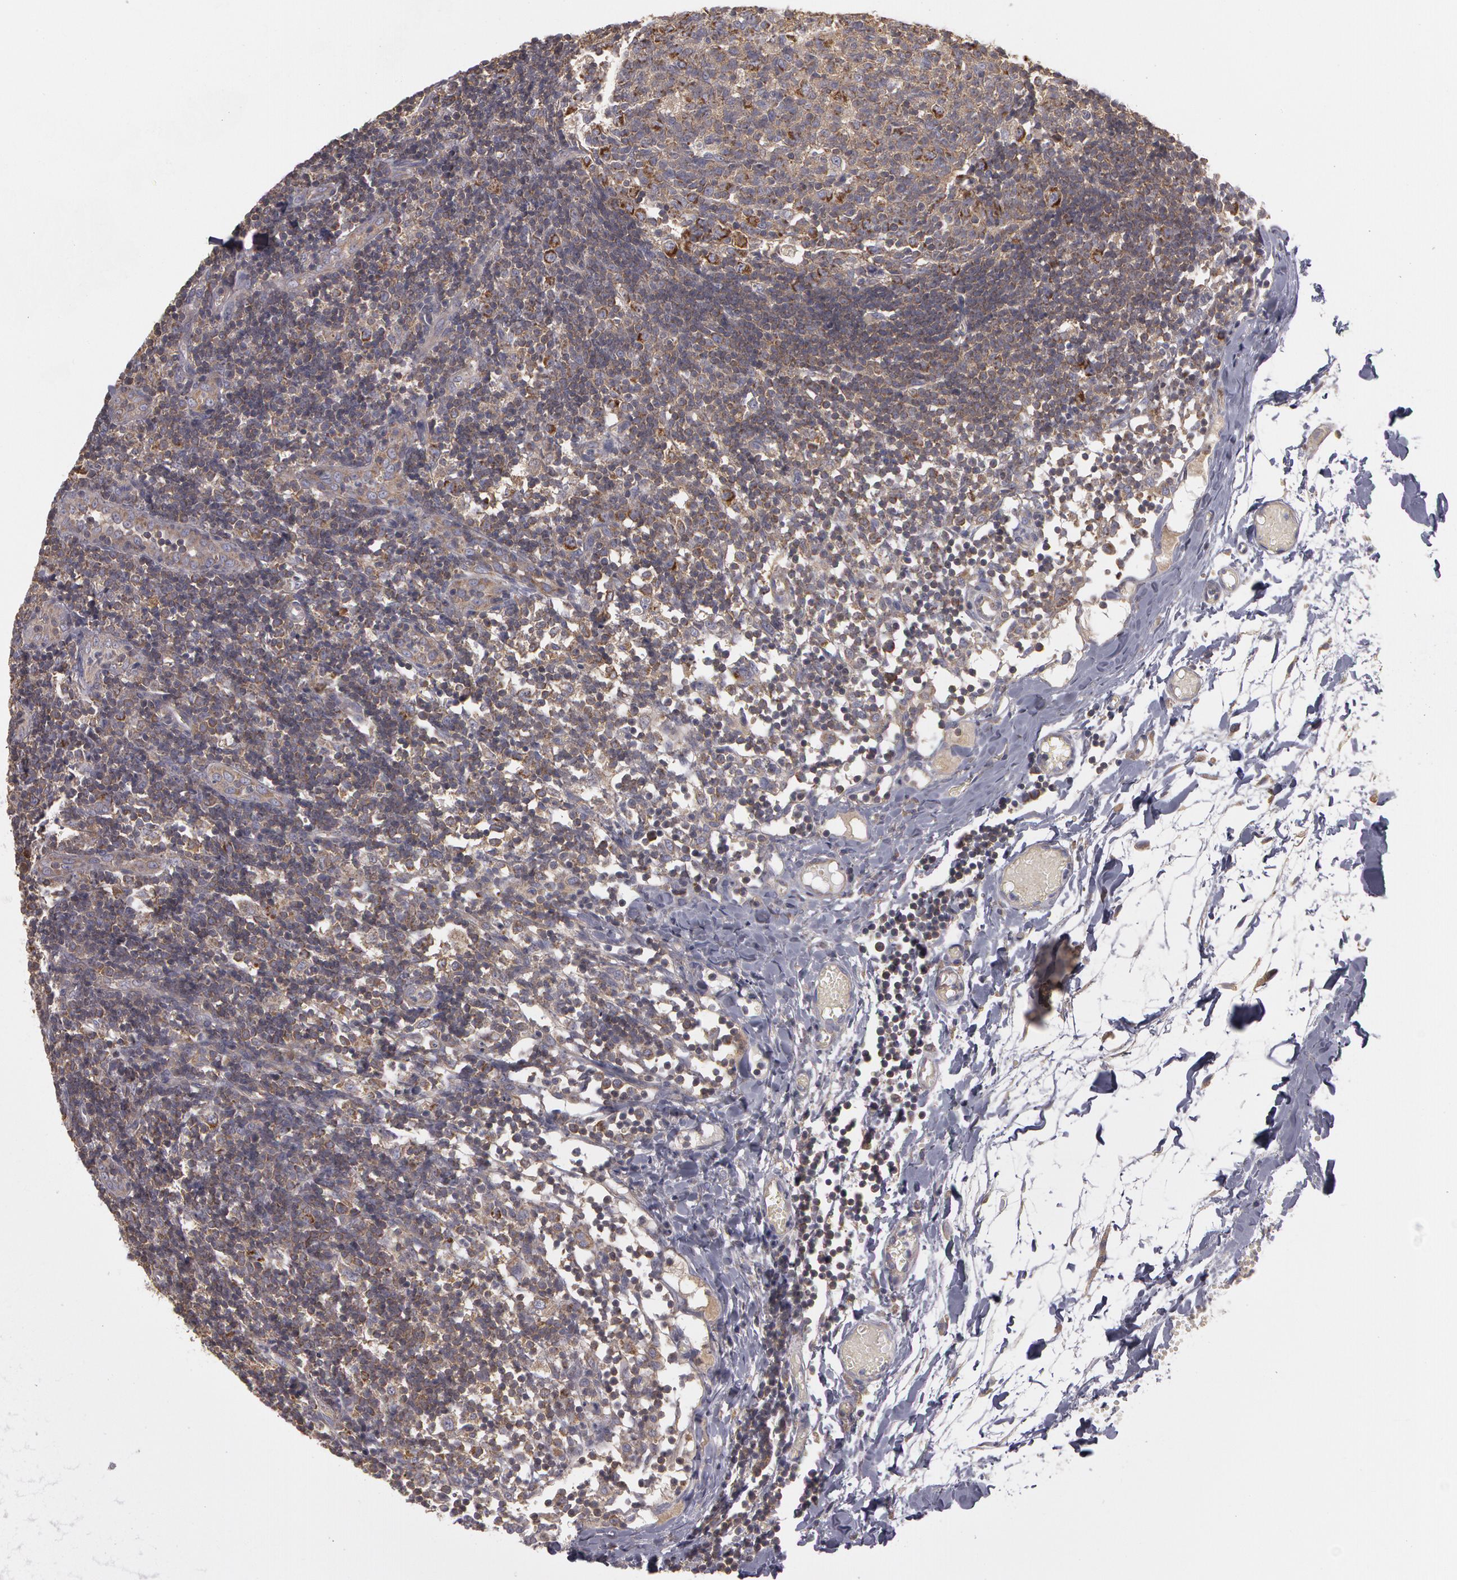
{"staining": {"intensity": "moderate", "quantity": "<25%", "location": "cytoplasmic/membranous"}, "tissue": "lymph node", "cell_type": "Germinal center cells", "image_type": "normal", "snomed": [{"axis": "morphology", "description": "Normal tissue, NOS"}, {"axis": "morphology", "description": "Inflammation, NOS"}, {"axis": "topography", "description": "Lymph node"}, {"axis": "topography", "description": "Salivary gland"}], "caption": "Germinal center cells exhibit moderate cytoplasmic/membranous positivity in approximately <25% of cells in normal lymph node. Nuclei are stained in blue.", "gene": "NEK9", "patient": {"sex": "male", "age": 3}}